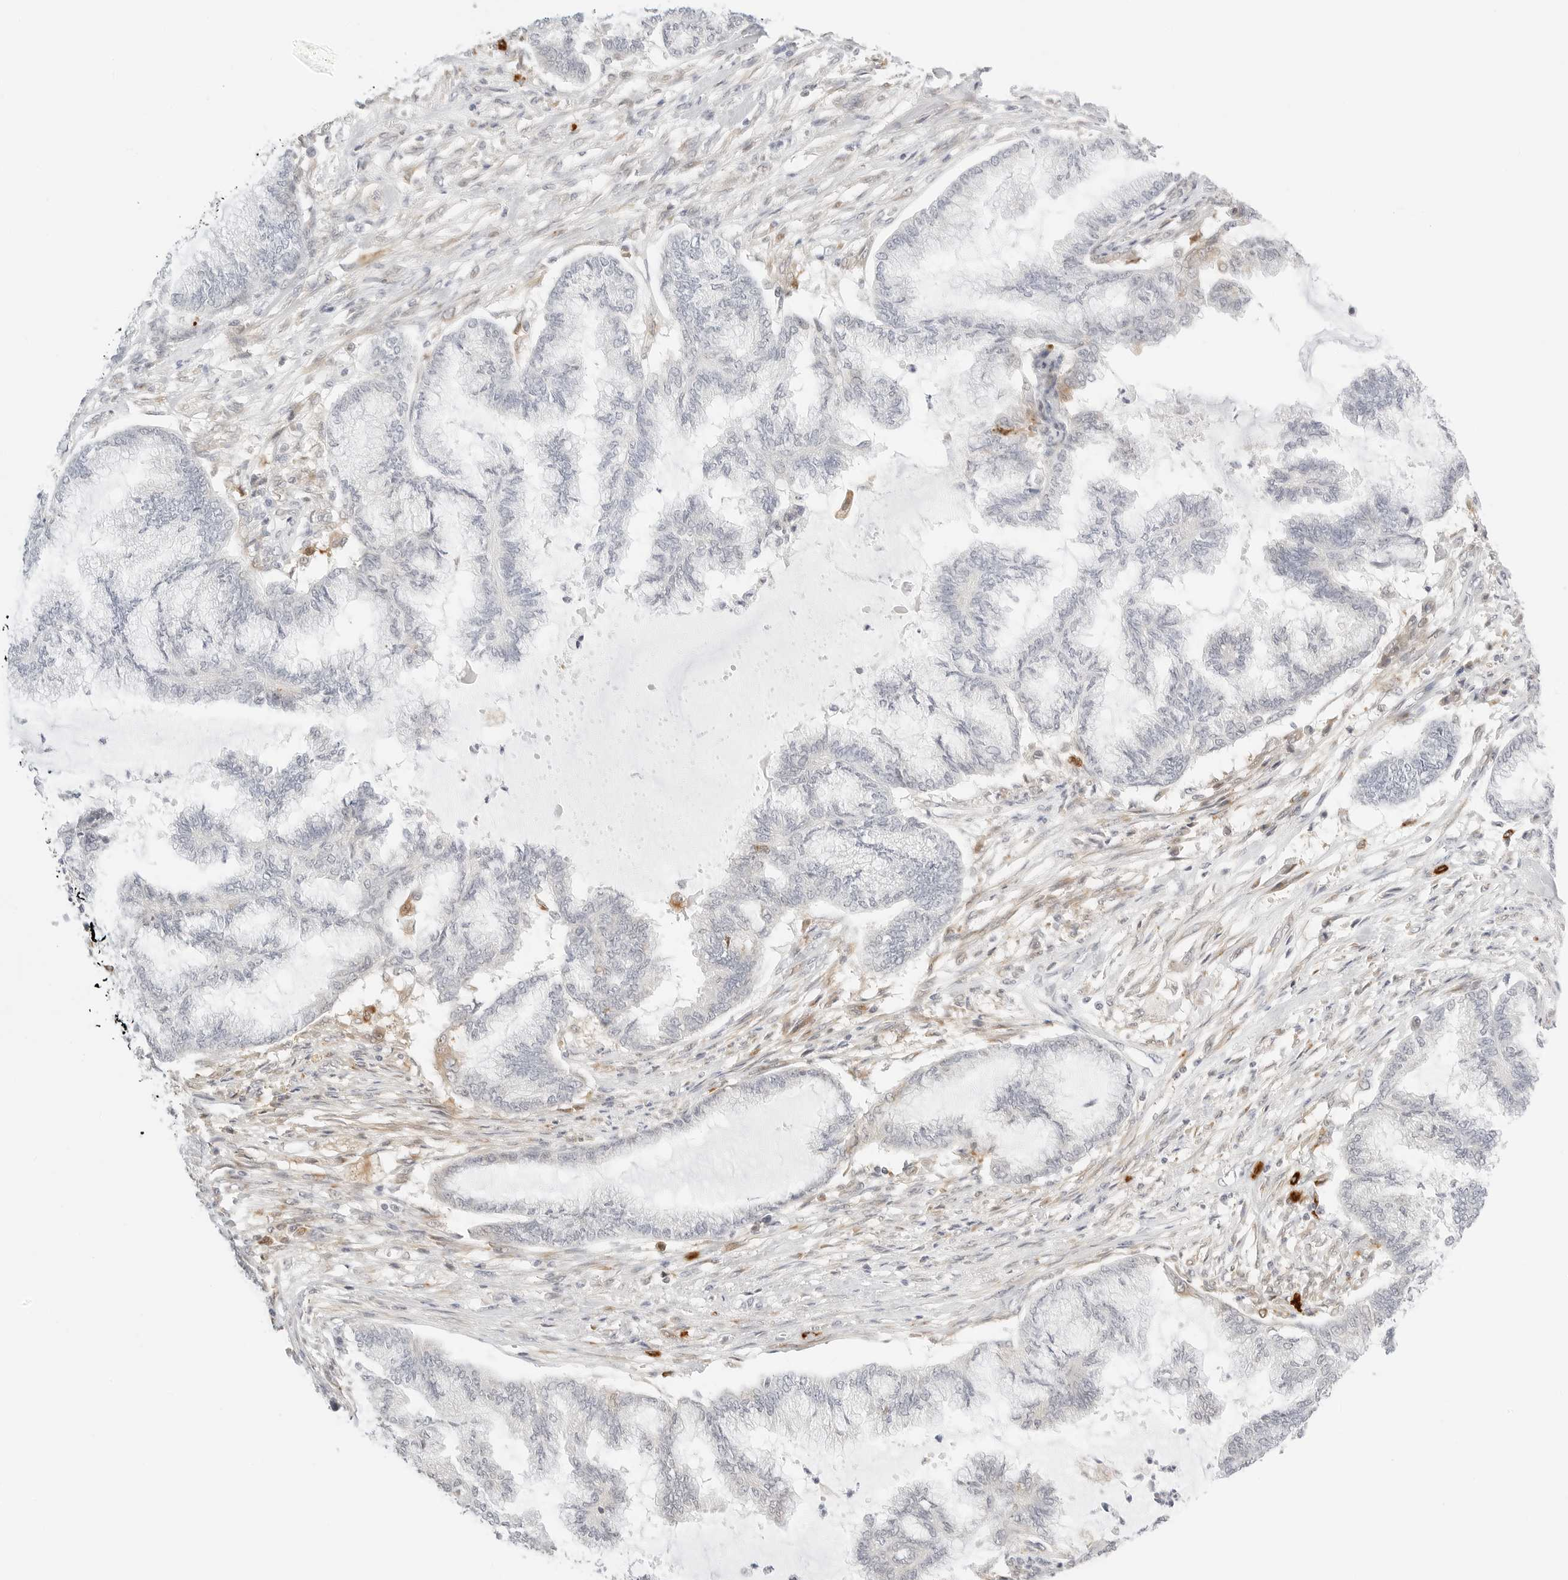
{"staining": {"intensity": "moderate", "quantity": "<25%", "location": "cytoplasmic/membranous"}, "tissue": "endometrial cancer", "cell_type": "Tumor cells", "image_type": "cancer", "snomed": [{"axis": "morphology", "description": "Adenocarcinoma, NOS"}, {"axis": "topography", "description": "Endometrium"}], "caption": "The image displays a brown stain indicating the presence of a protein in the cytoplasmic/membranous of tumor cells in adenocarcinoma (endometrial).", "gene": "TEKT2", "patient": {"sex": "female", "age": 86}}